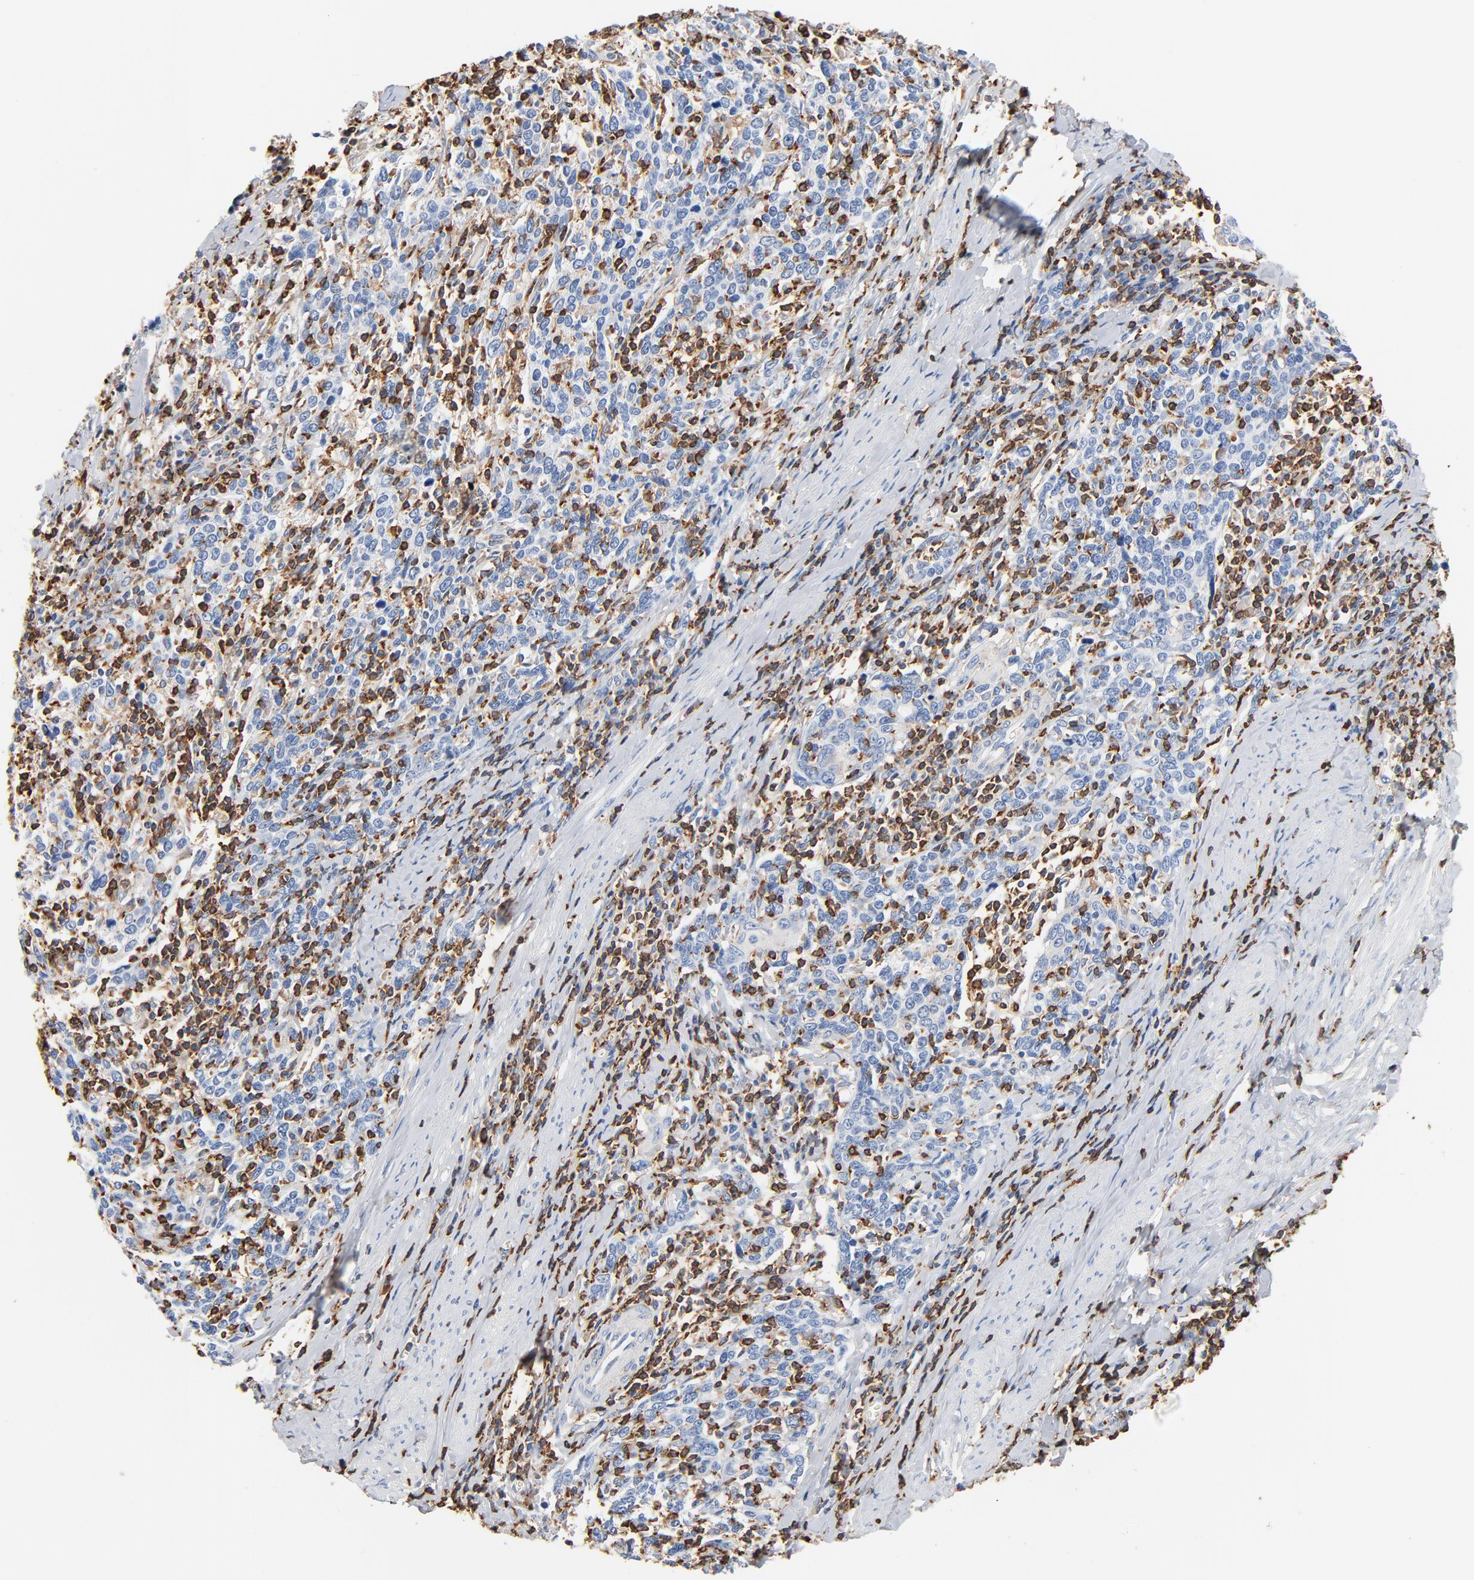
{"staining": {"intensity": "negative", "quantity": "none", "location": "none"}, "tissue": "cervical cancer", "cell_type": "Tumor cells", "image_type": "cancer", "snomed": [{"axis": "morphology", "description": "Squamous cell carcinoma, NOS"}, {"axis": "topography", "description": "Cervix"}], "caption": "The immunohistochemistry (IHC) micrograph has no significant staining in tumor cells of cervical squamous cell carcinoma tissue.", "gene": "SH3KBP1", "patient": {"sex": "female", "age": 41}}